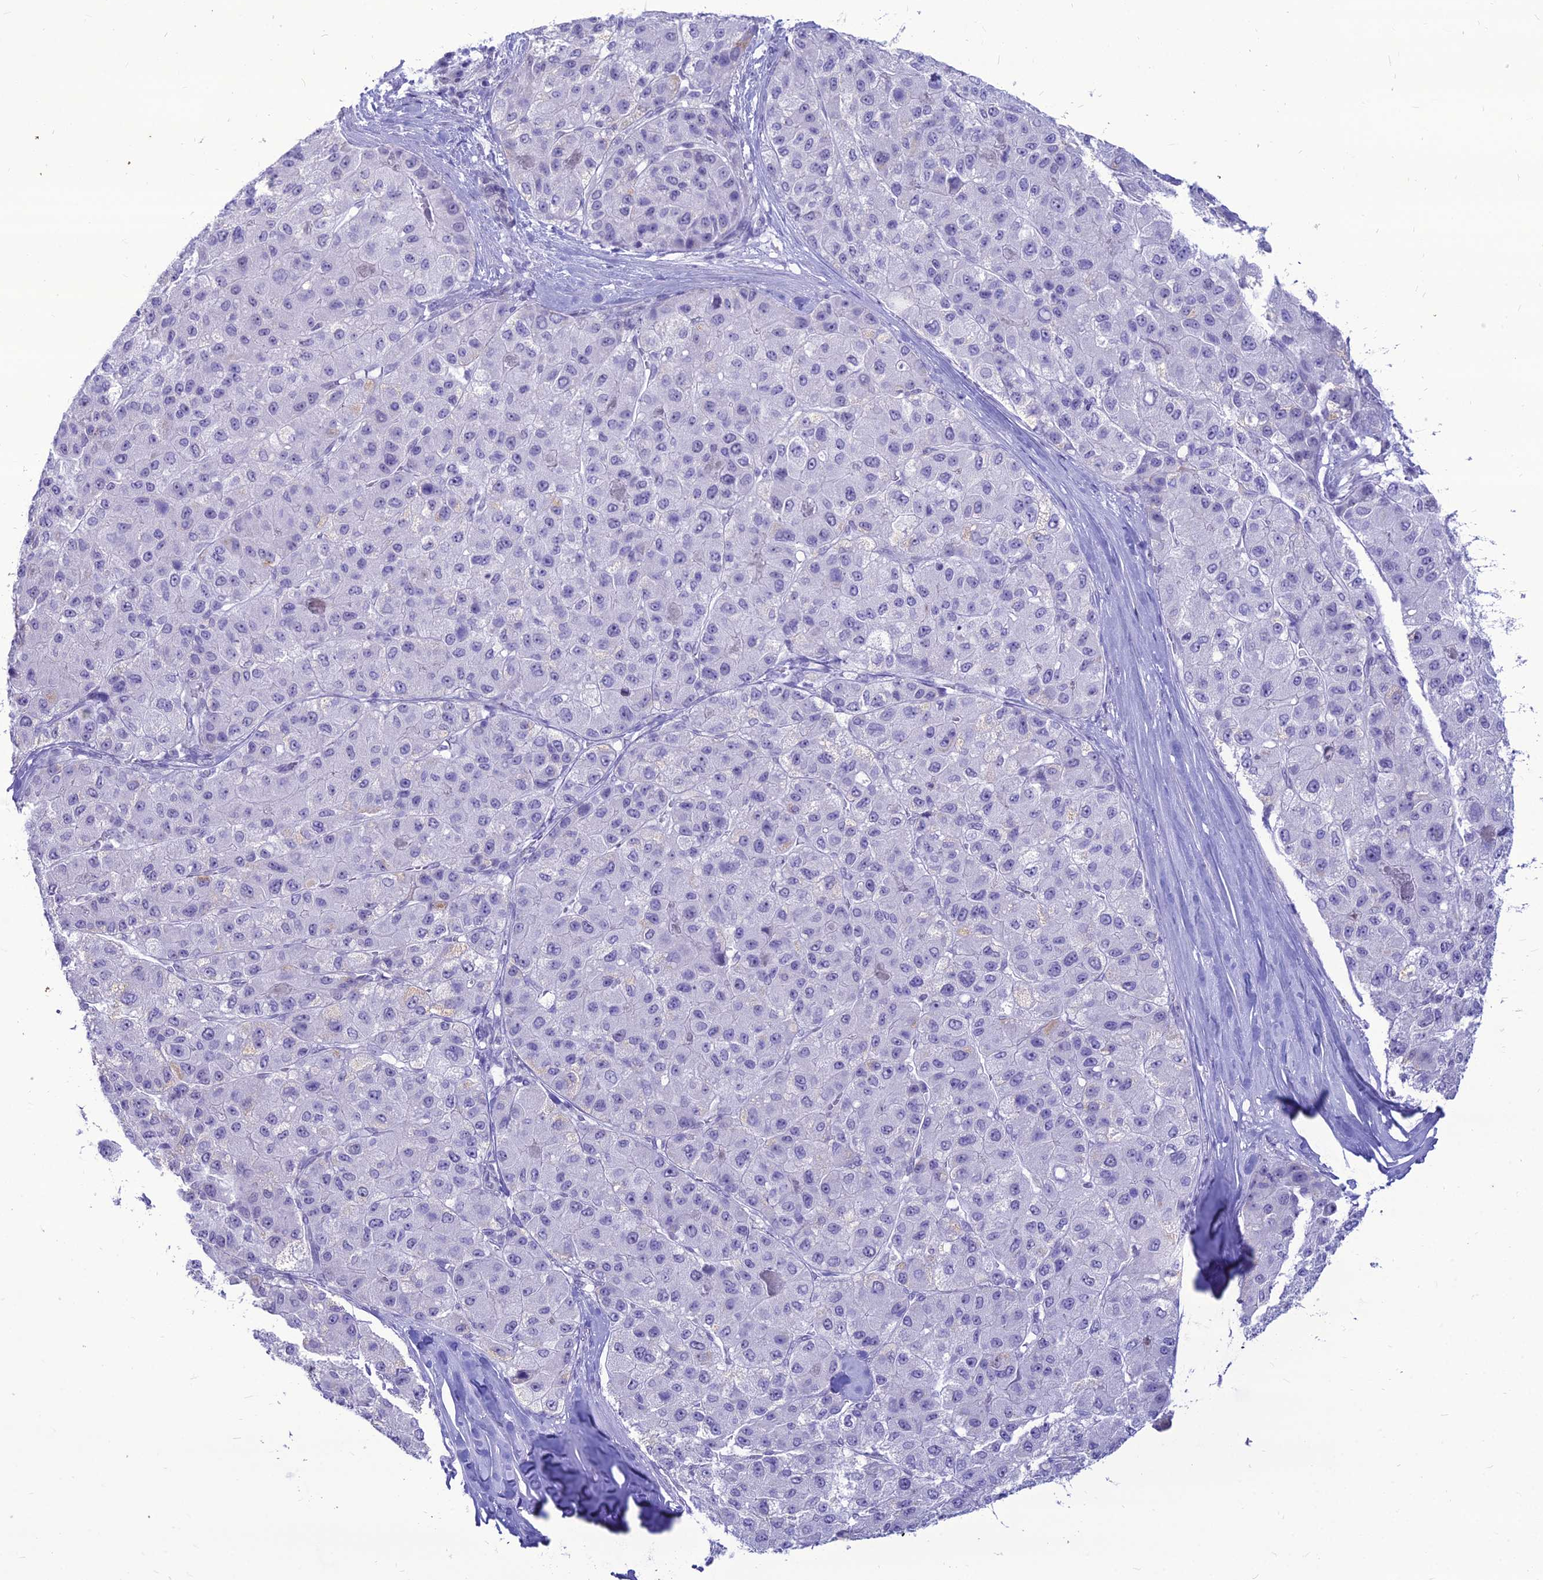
{"staining": {"intensity": "negative", "quantity": "none", "location": "none"}, "tissue": "liver cancer", "cell_type": "Tumor cells", "image_type": "cancer", "snomed": [{"axis": "morphology", "description": "Carcinoma, Hepatocellular, NOS"}, {"axis": "topography", "description": "Liver"}], "caption": "IHC histopathology image of human hepatocellular carcinoma (liver) stained for a protein (brown), which shows no expression in tumor cells. (DAB (3,3'-diaminobenzidine) IHC with hematoxylin counter stain).", "gene": "DHX40", "patient": {"sex": "male", "age": 80}}